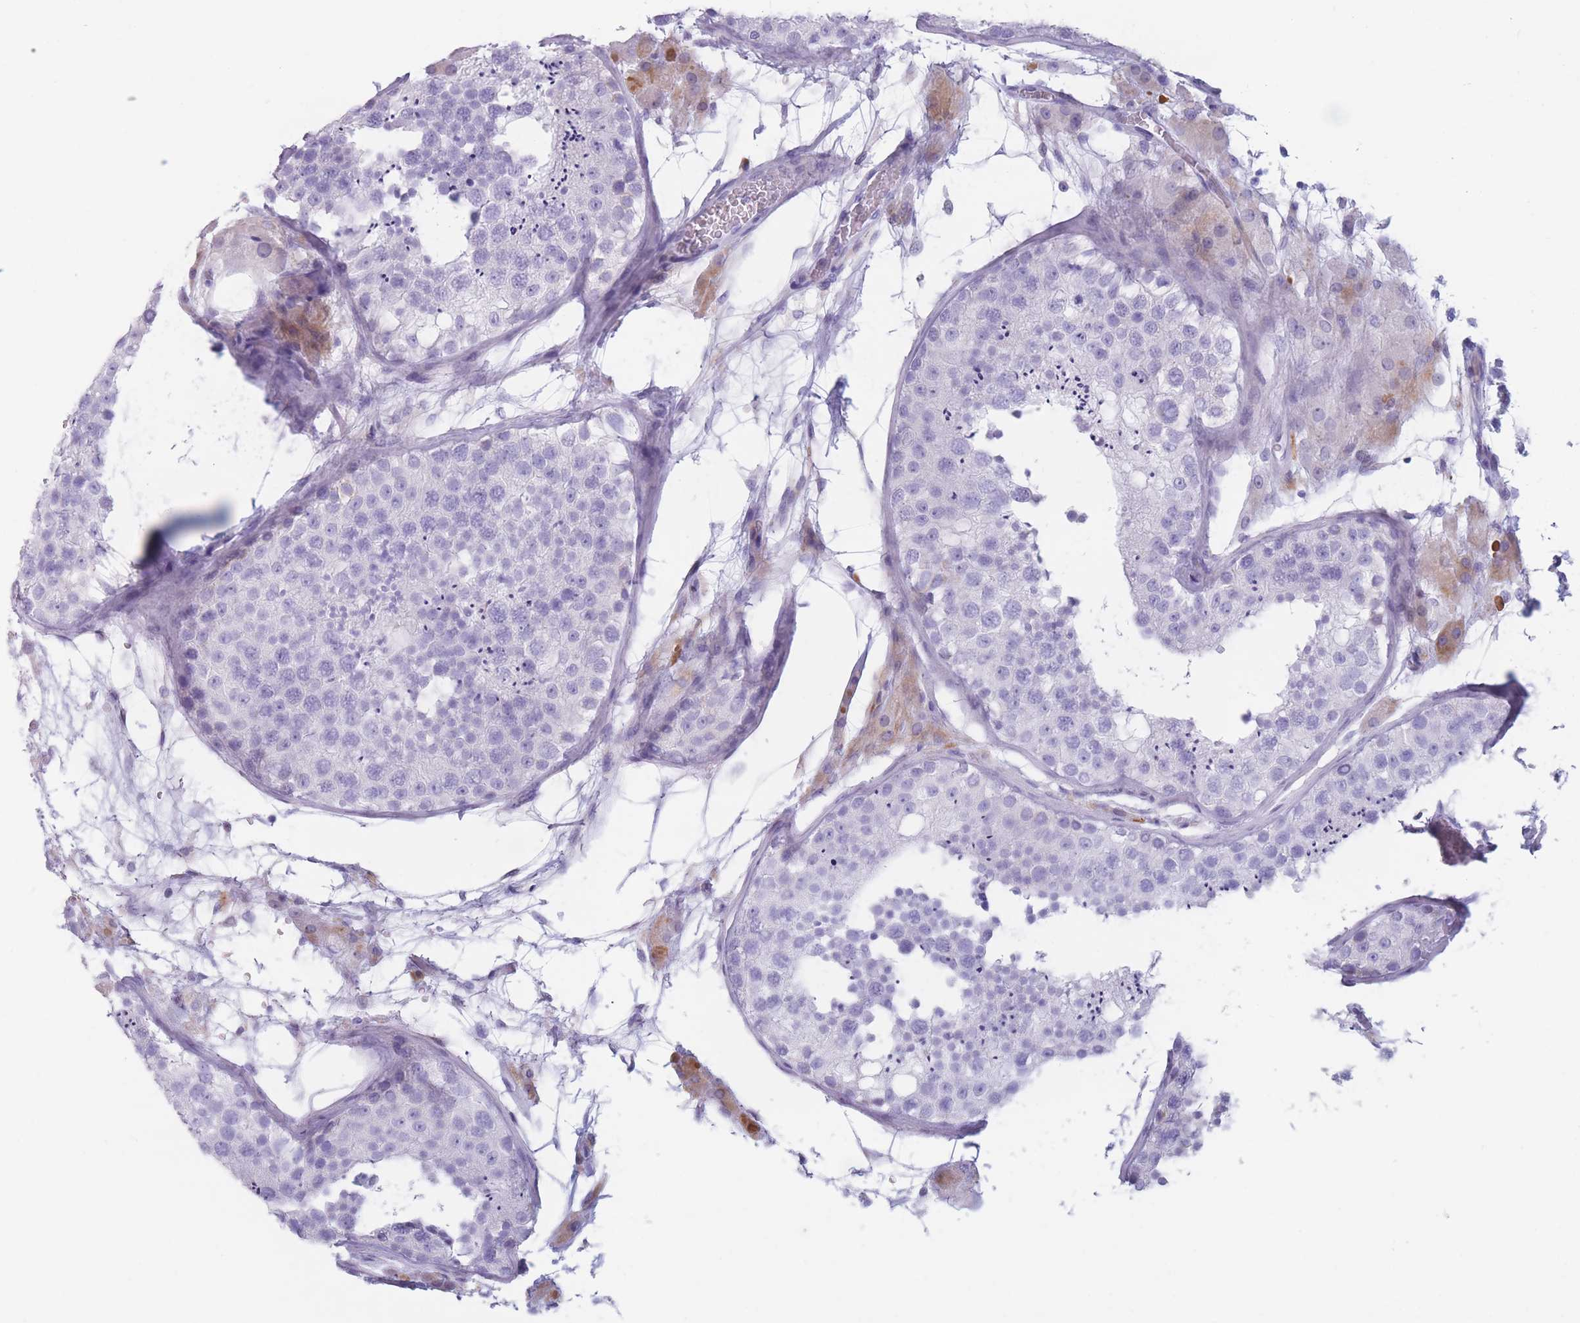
{"staining": {"intensity": "negative", "quantity": "none", "location": "none"}, "tissue": "testis", "cell_type": "Cells in seminiferous ducts", "image_type": "normal", "snomed": [{"axis": "morphology", "description": "Normal tissue, NOS"}, {"axis": "topography", "description": "Testis"}], "caption": "Immunohistochemical staining of unremarkable human testis shows no significant staining in cells in seminiferous ducts.", "gene": "COL27A1", "patient": {"sex": "male", "age": 26}}